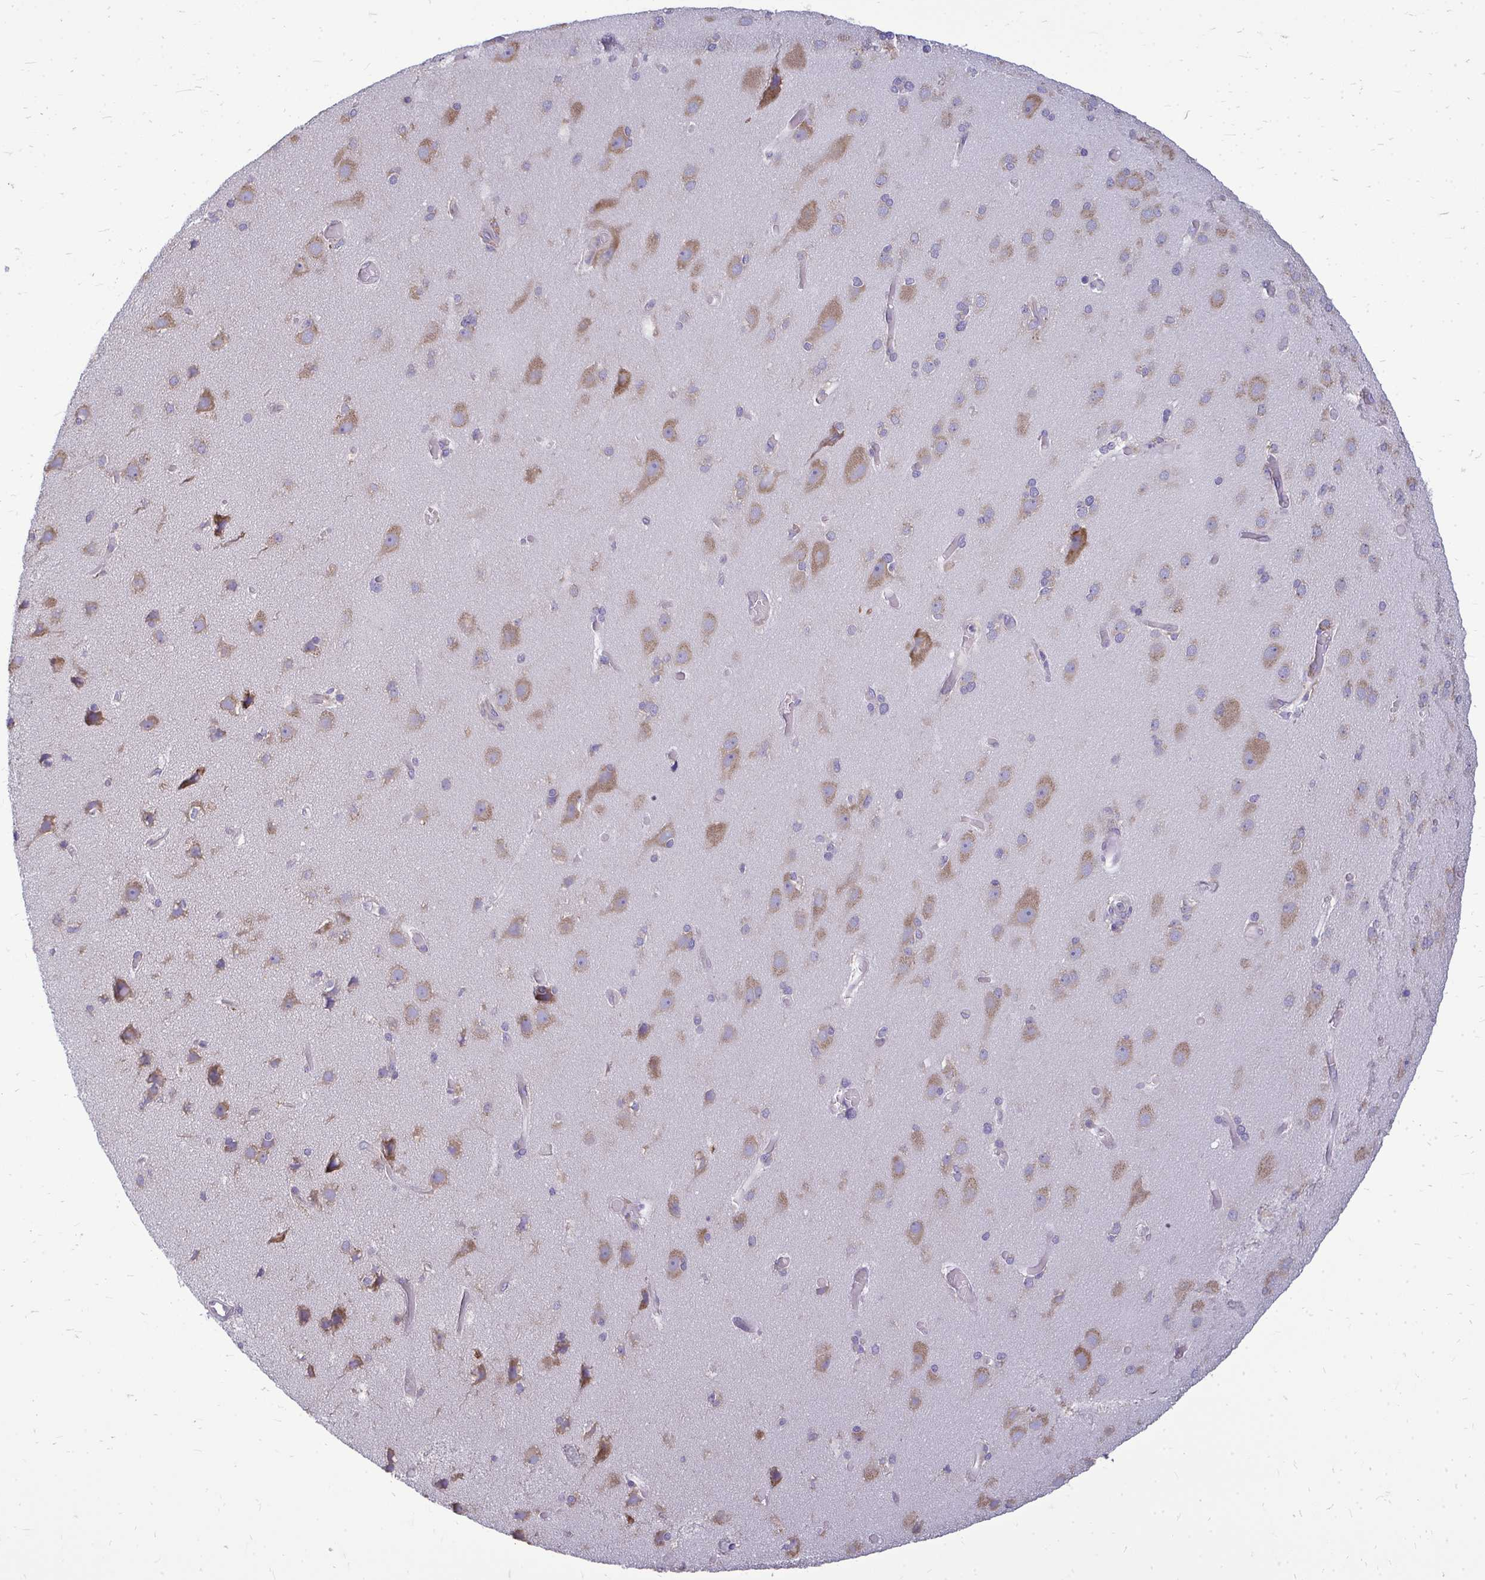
{"staining": {"intensity": "negative", "quantity": "none", "location": "none"}, "tissue": "cerebral cortex", "cell_type": "Endothelial cells", "image_type": "normal", "snomed": [{"axis": "morphology", "description": "Normal tissue, NOS"}, {"axis": "morphology", "description": "Glioma, malignant, High grade"}, {"axis": "topography", "description": "Cerebral cortex"}], "caption": "This is a micrograph of IHC staining of unremarkable cerebral cortex, which shows no positivity in endothelial cells. (DAB immunohistochemistry, high magnification).", "gene": "RPLP2", "patient": {"sex": "male", "age": 71}}